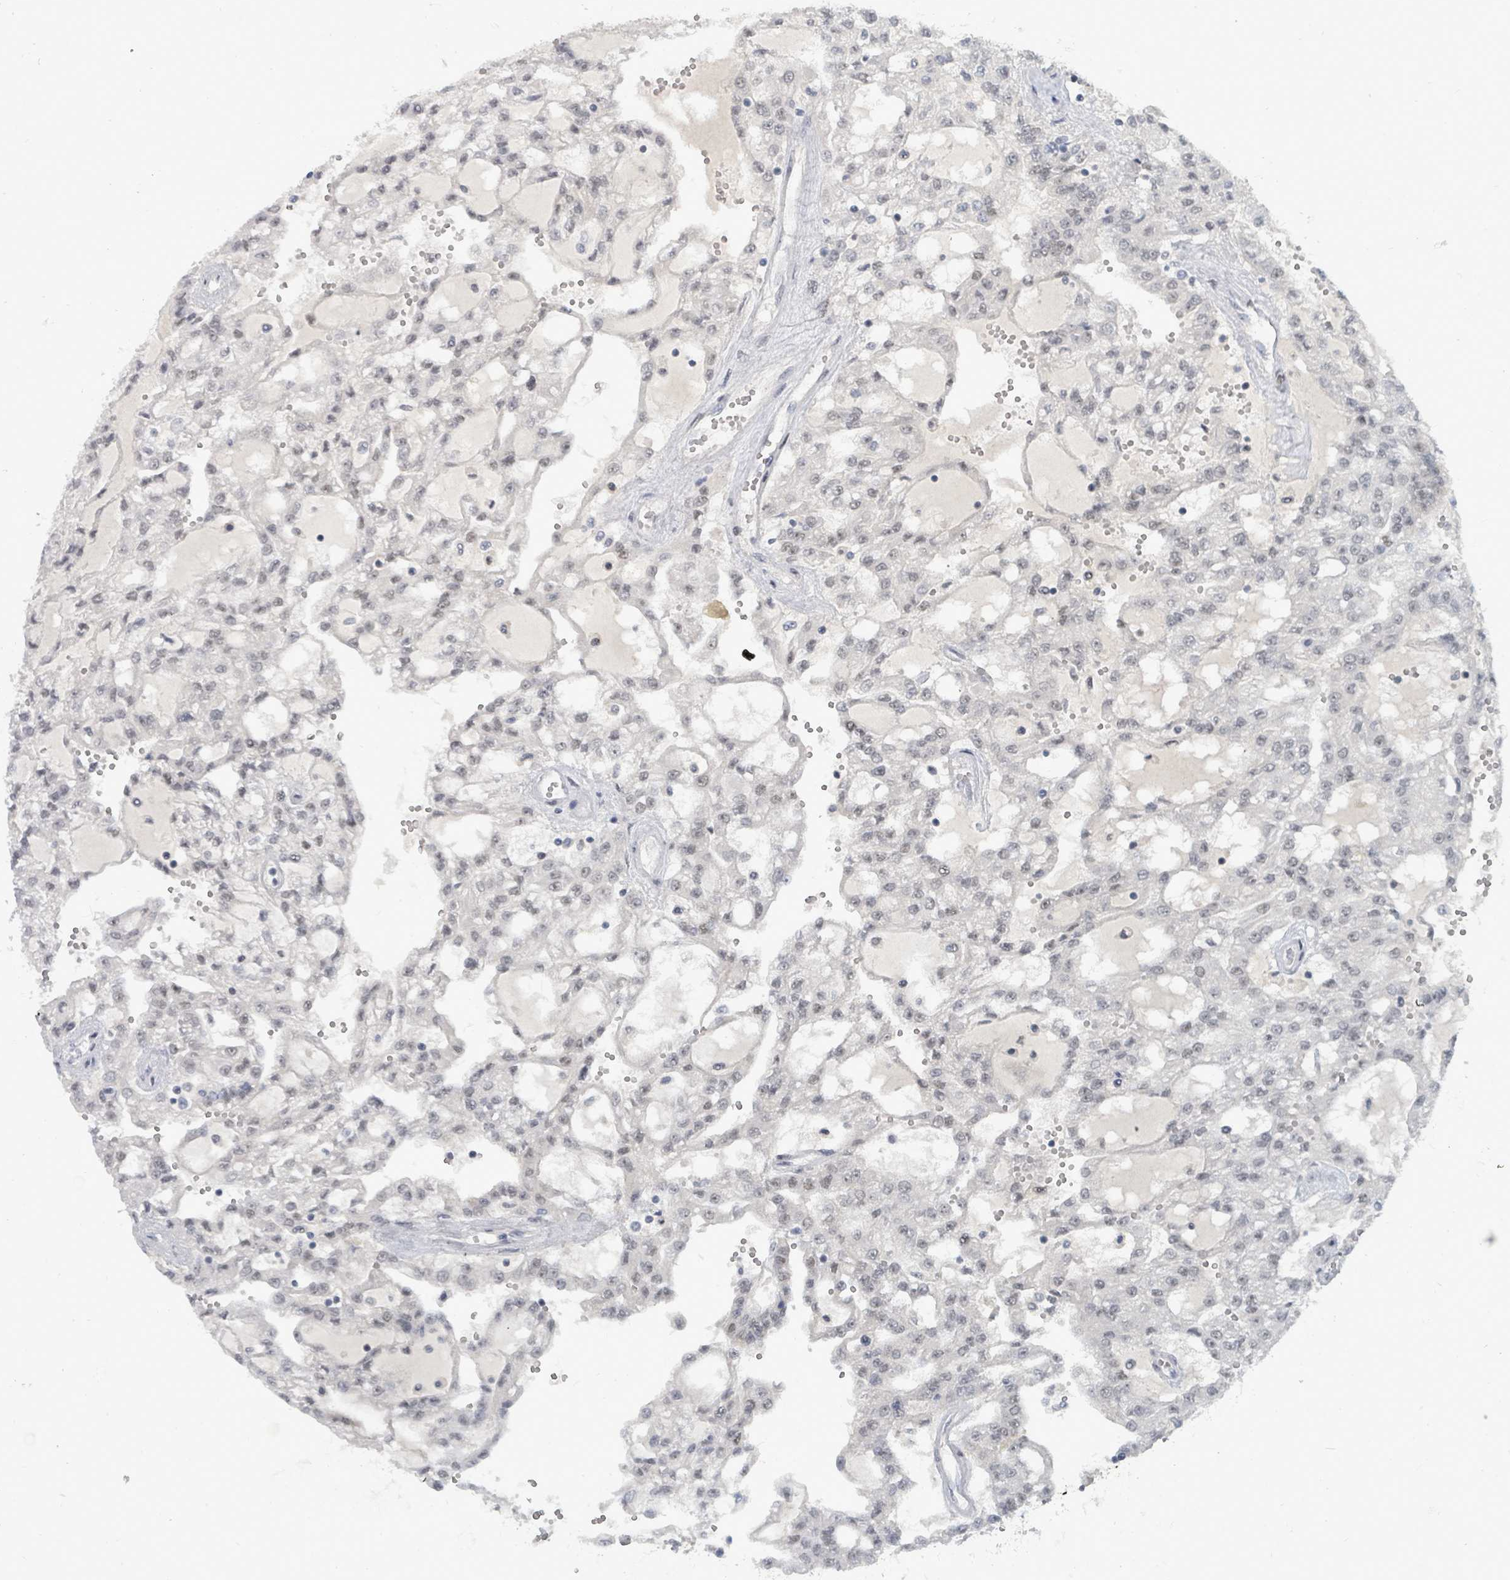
{"staining": {"intensity": "weak", "quantity": "25%-75%", "location": "nuclear"}, "tissue": "renal cancer", "cell_type": "Tumor cells", "image_type": "cancer", "snomed": [{"axis": "morphology", "description": "Adenocarcinoma, NOS"}, {"axis": "topography", "description": "Kidney"}], "caption": "Protein staining of adenocarcinoma (renal) tissue exhibits weak nuclear positivity in about 25%-75% of tumor cells.", "gene": "UCK1", "patient": {"sex": "male", "age": 63}}